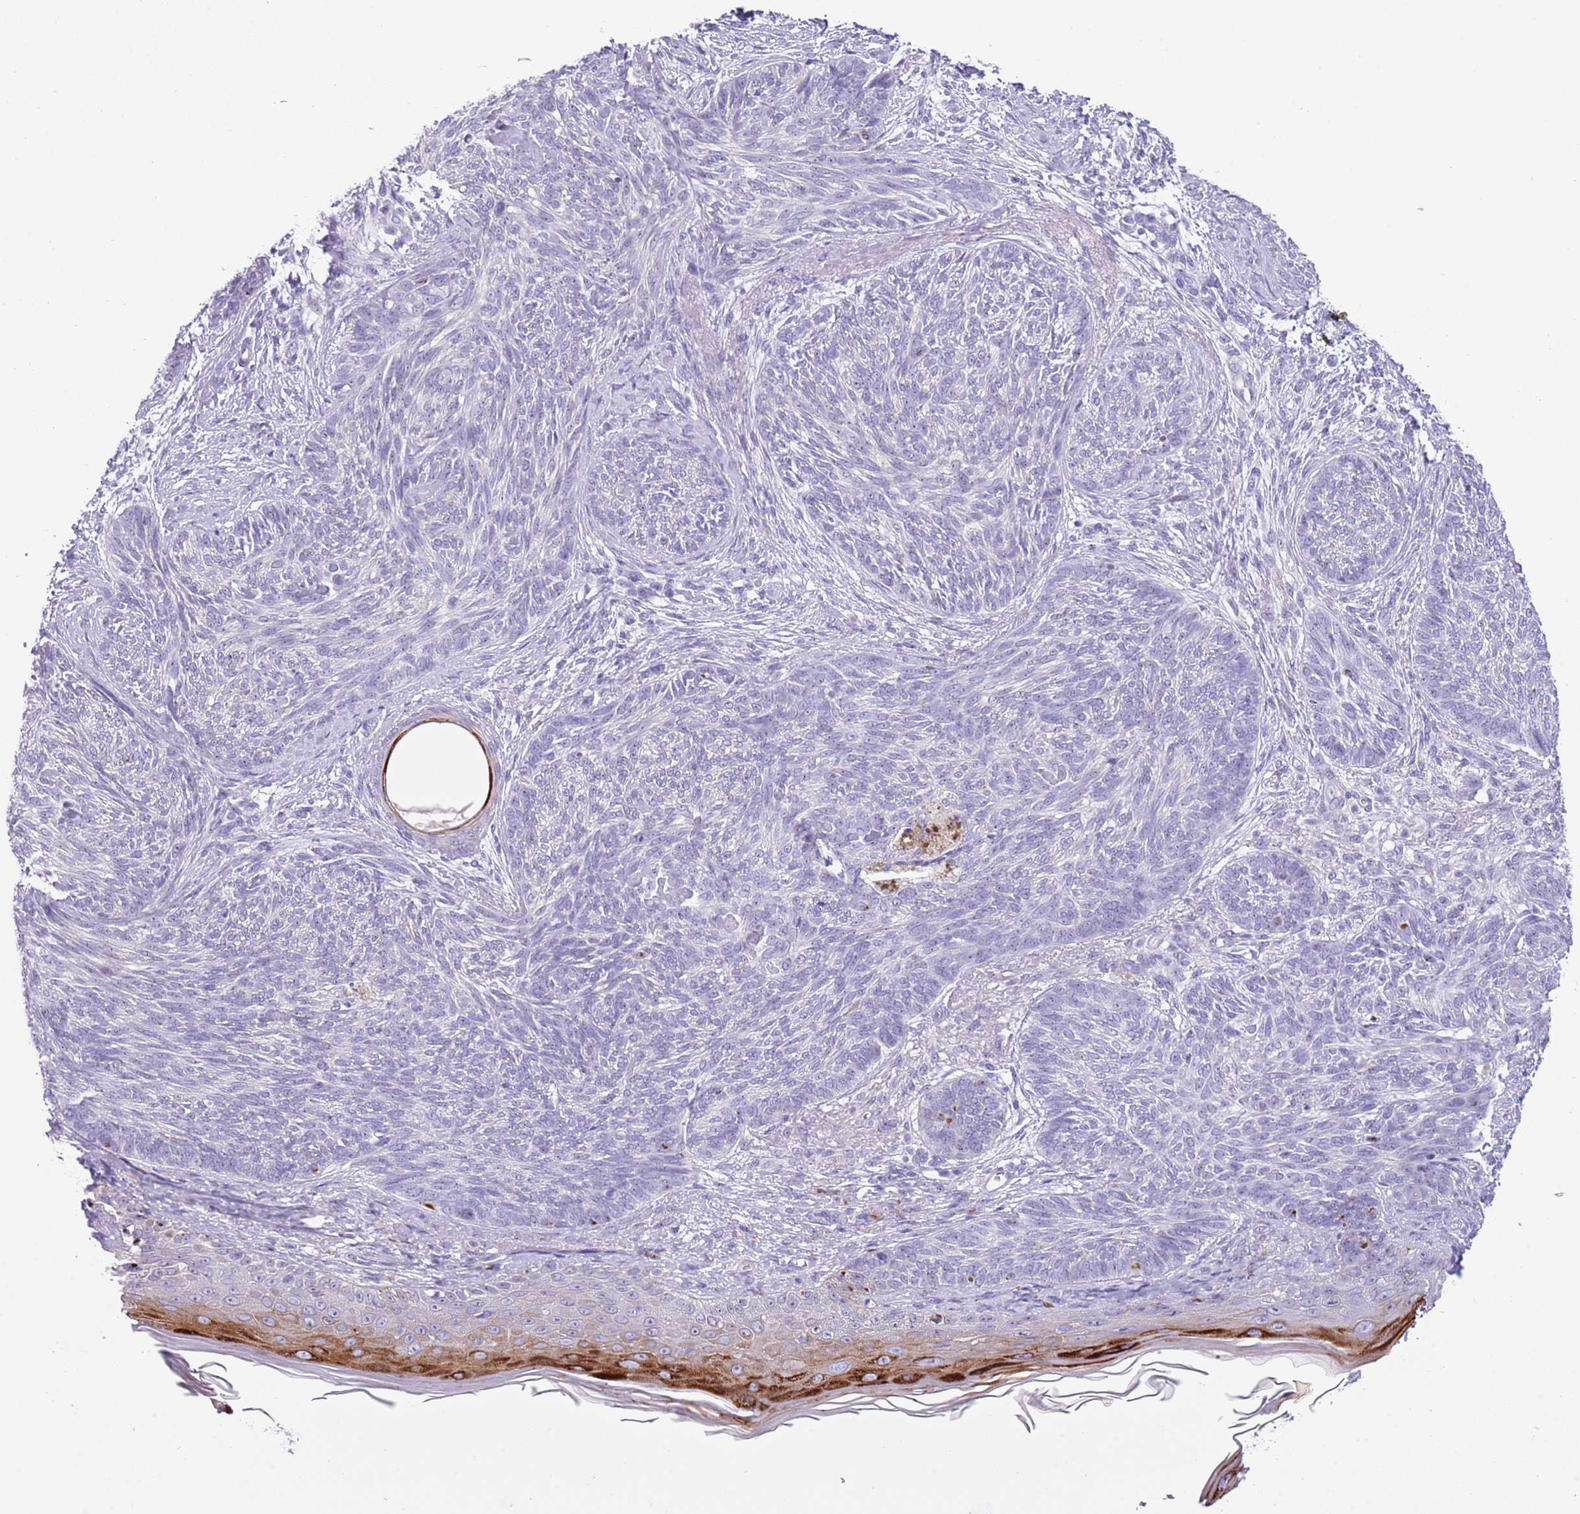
{"staining": {"intensity": "negative", "quantity": "none", "location": "none"}, "tissue": "skin cancer", "cell_type": "Tumor cells", "image_type": "cancer", "snomed": [{"axis": "morphology", "description": "Basal cell carcinoma"}, {"axis": "topography", "description": "Skin"}], "caption": "Tumor cells are negative for protein expression in human skin cancer (basal cell carcinoma).", "gene": "NBPF6", "patient": {"sex": "male", "age": 73}}